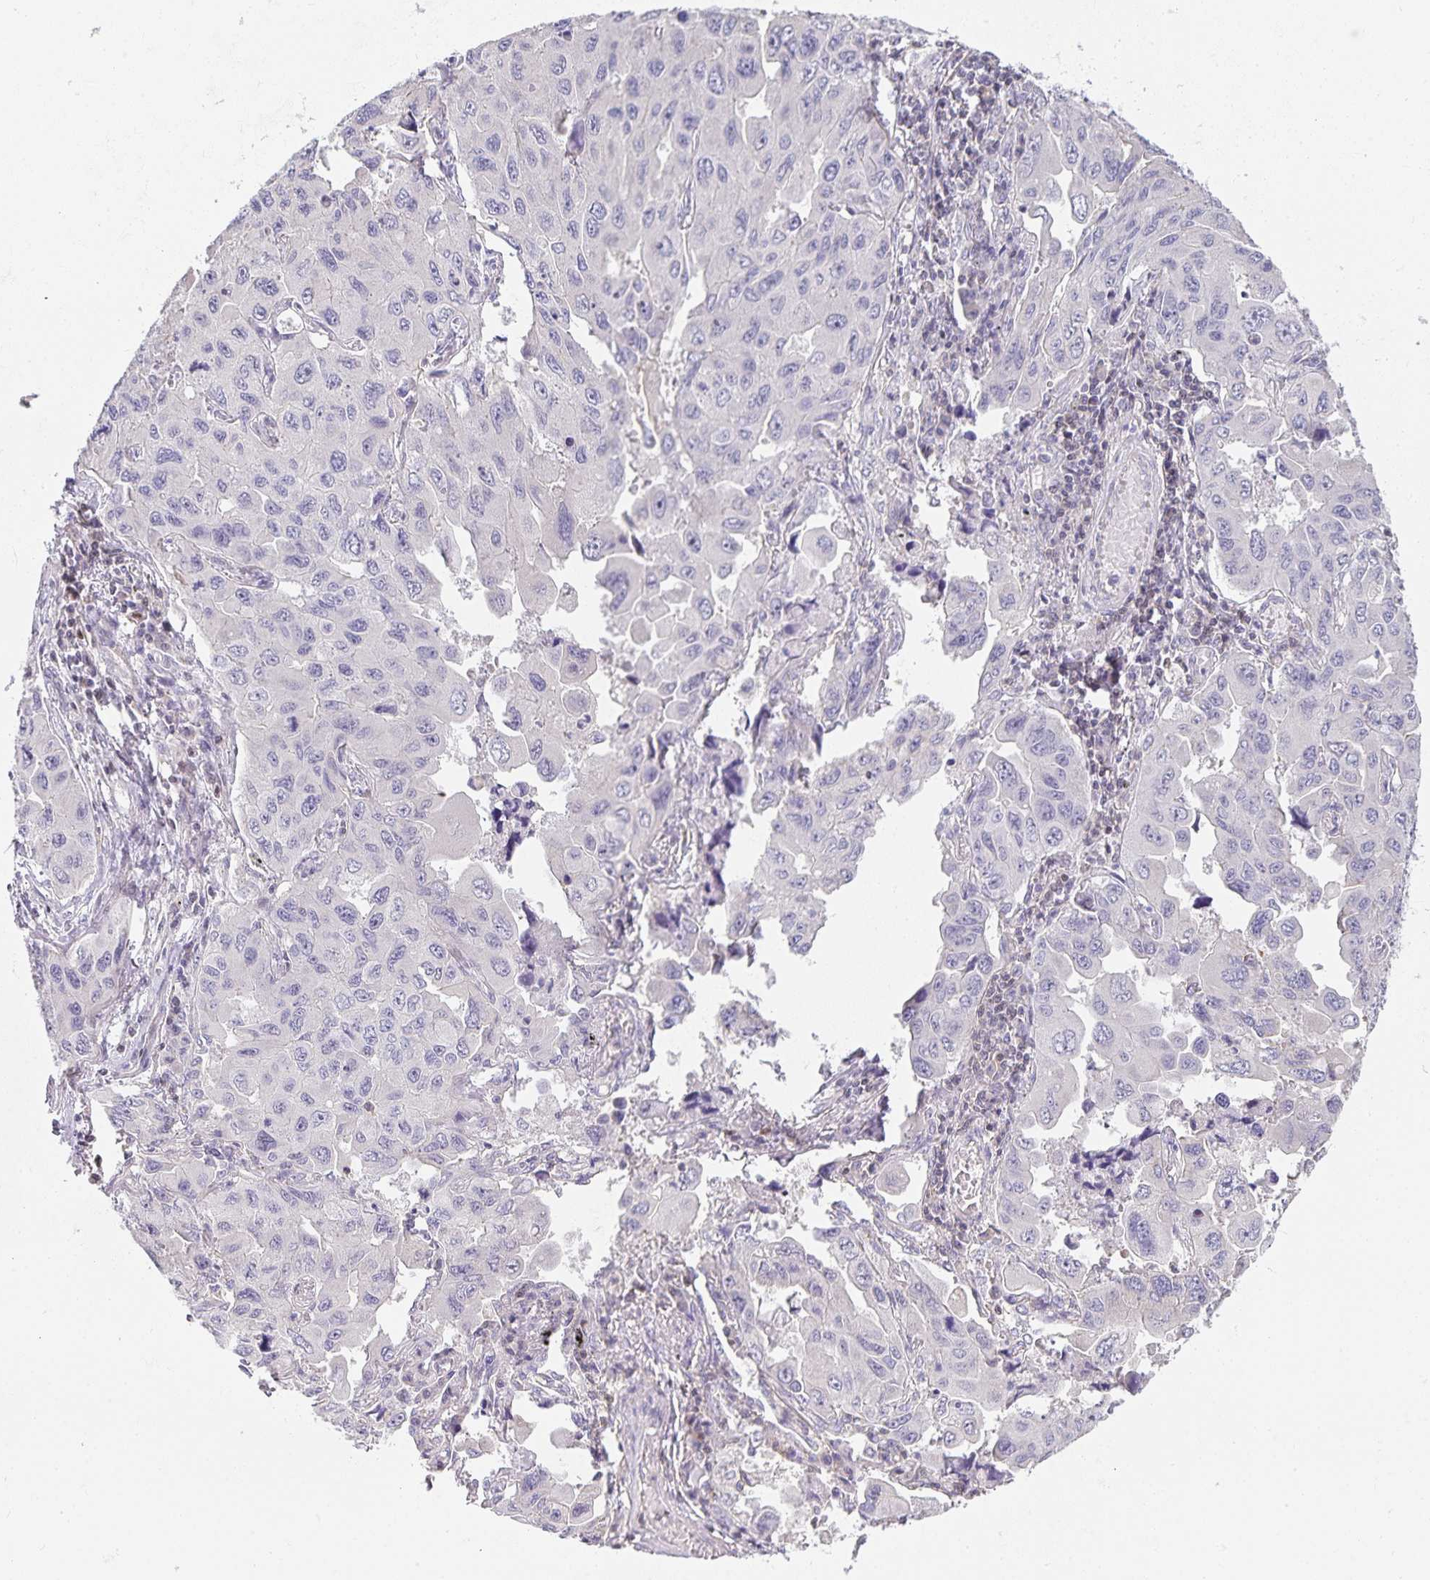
{"staining": {"intensity": "negative", "quantity": "none", "location": "none"}, "tissue": "lung cancer", "cell_type": "Tumor cells", "image_type": "cancer", "snomed": [{"axis": "morphology", "description": "Adenocarcinoma, NOS"}, {"axis": "topography", "description": "Lung"}], "caption": "This is a image of immunohistochemistry staining of lung adenocarcinoma, which shows no staining in tumor cells.", "gene": "GATA3", "patient": {"sex": "male", "age": 64}}